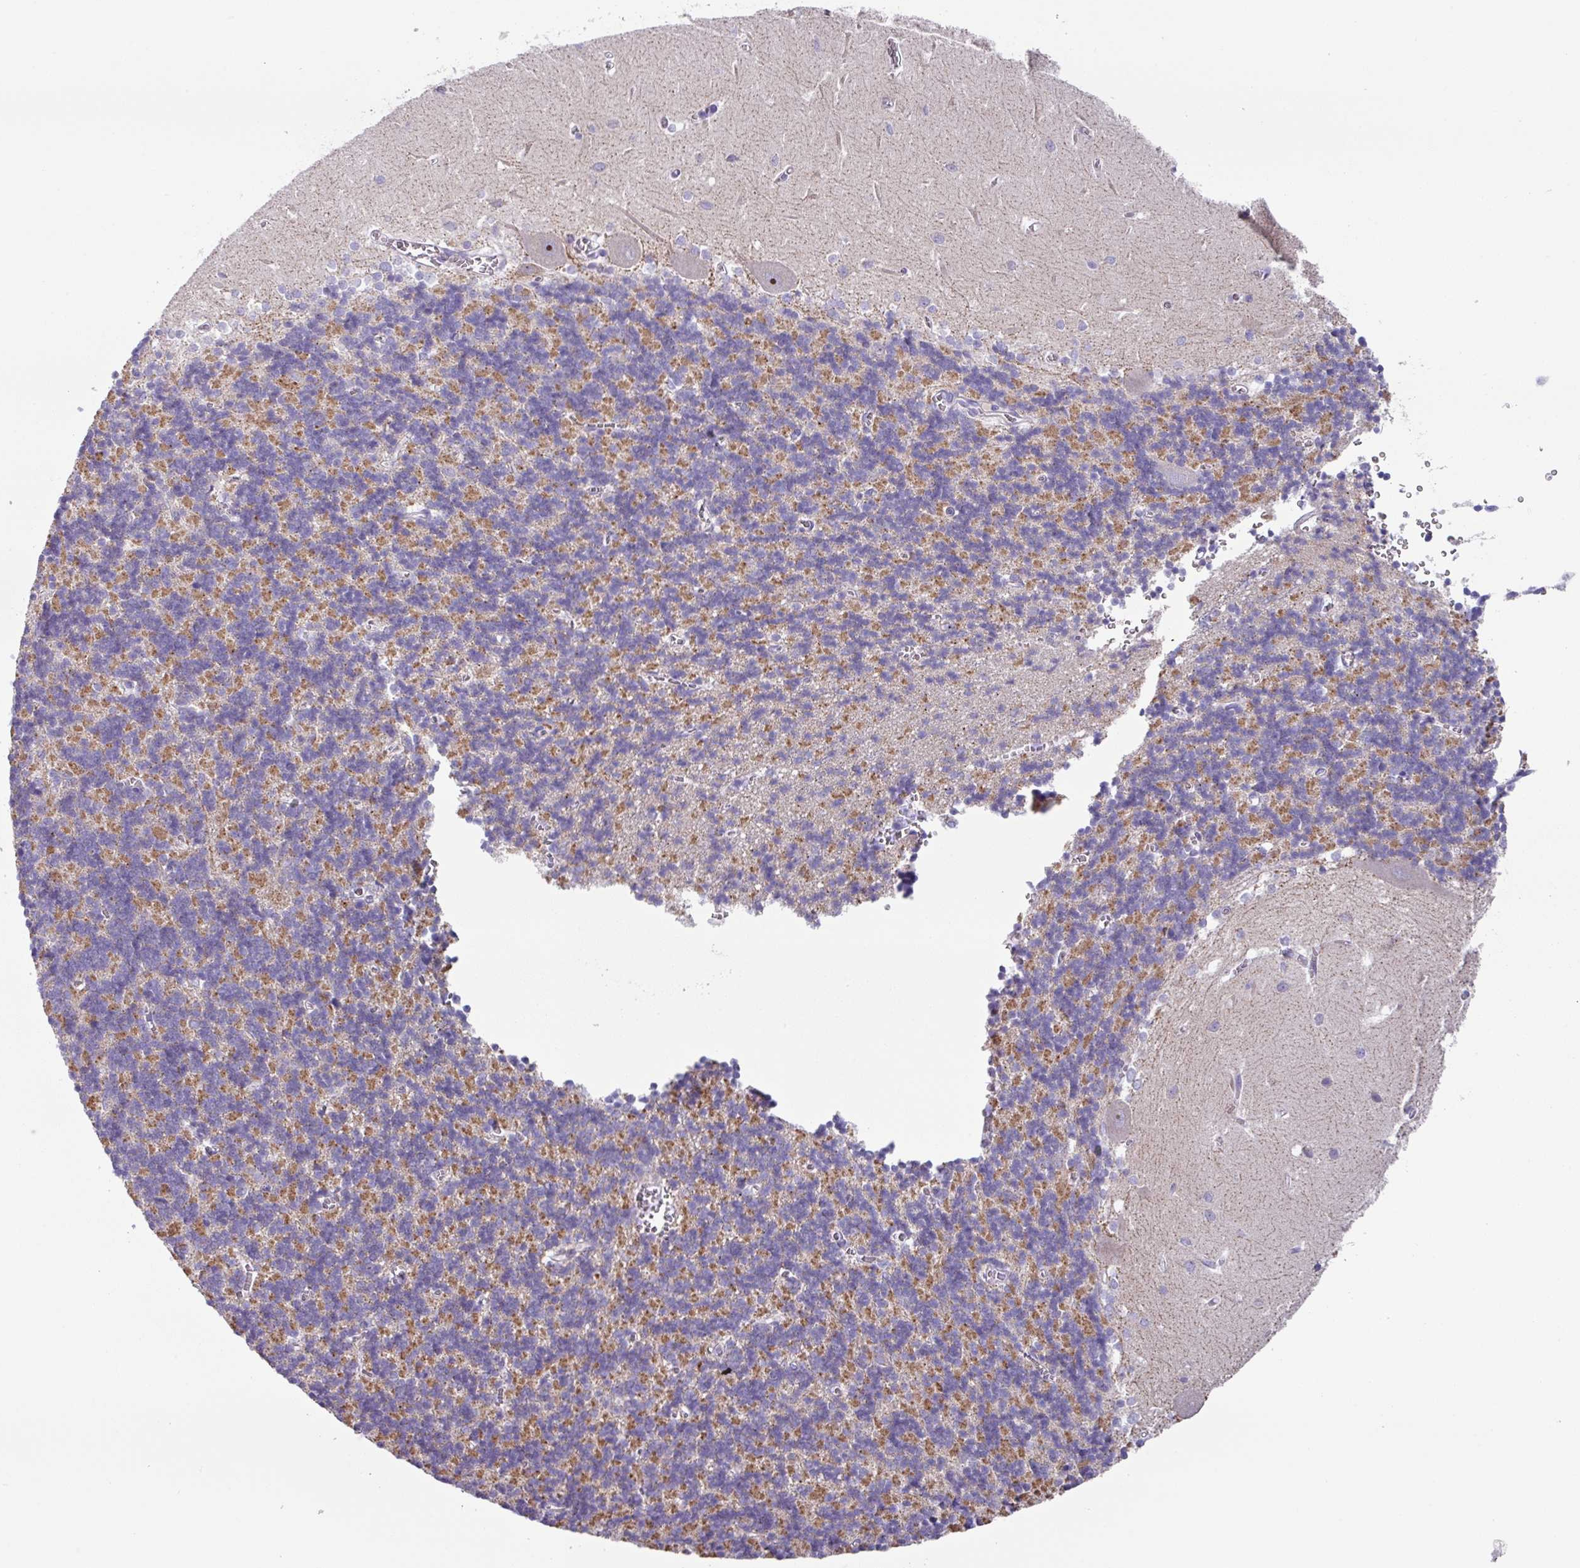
{"staining": {"intensity": "moderate", "quantity": "25%-75%", "location": "cytoplasmic/membranous"}, "tissue": "cerebellum", "cell_type": "Cells in granular layer", "image_type": "normal", "snomed": [{"axis": "morphology", "description": "Normal tissue, NOS"}, {"axis": "topography", "description": "Cerebellum"}], "caption": "A brown stain shows moderate cytoplasmic/membranous expression of a protein in cells in granular layer of benign human cerebellum. The protein is stained brown, and the nuclei are stained in blue (DAB IHC with brightfield microscopy, high magnification).", "gene": "MT", "patient": {"sex": "male", "age": 37}}